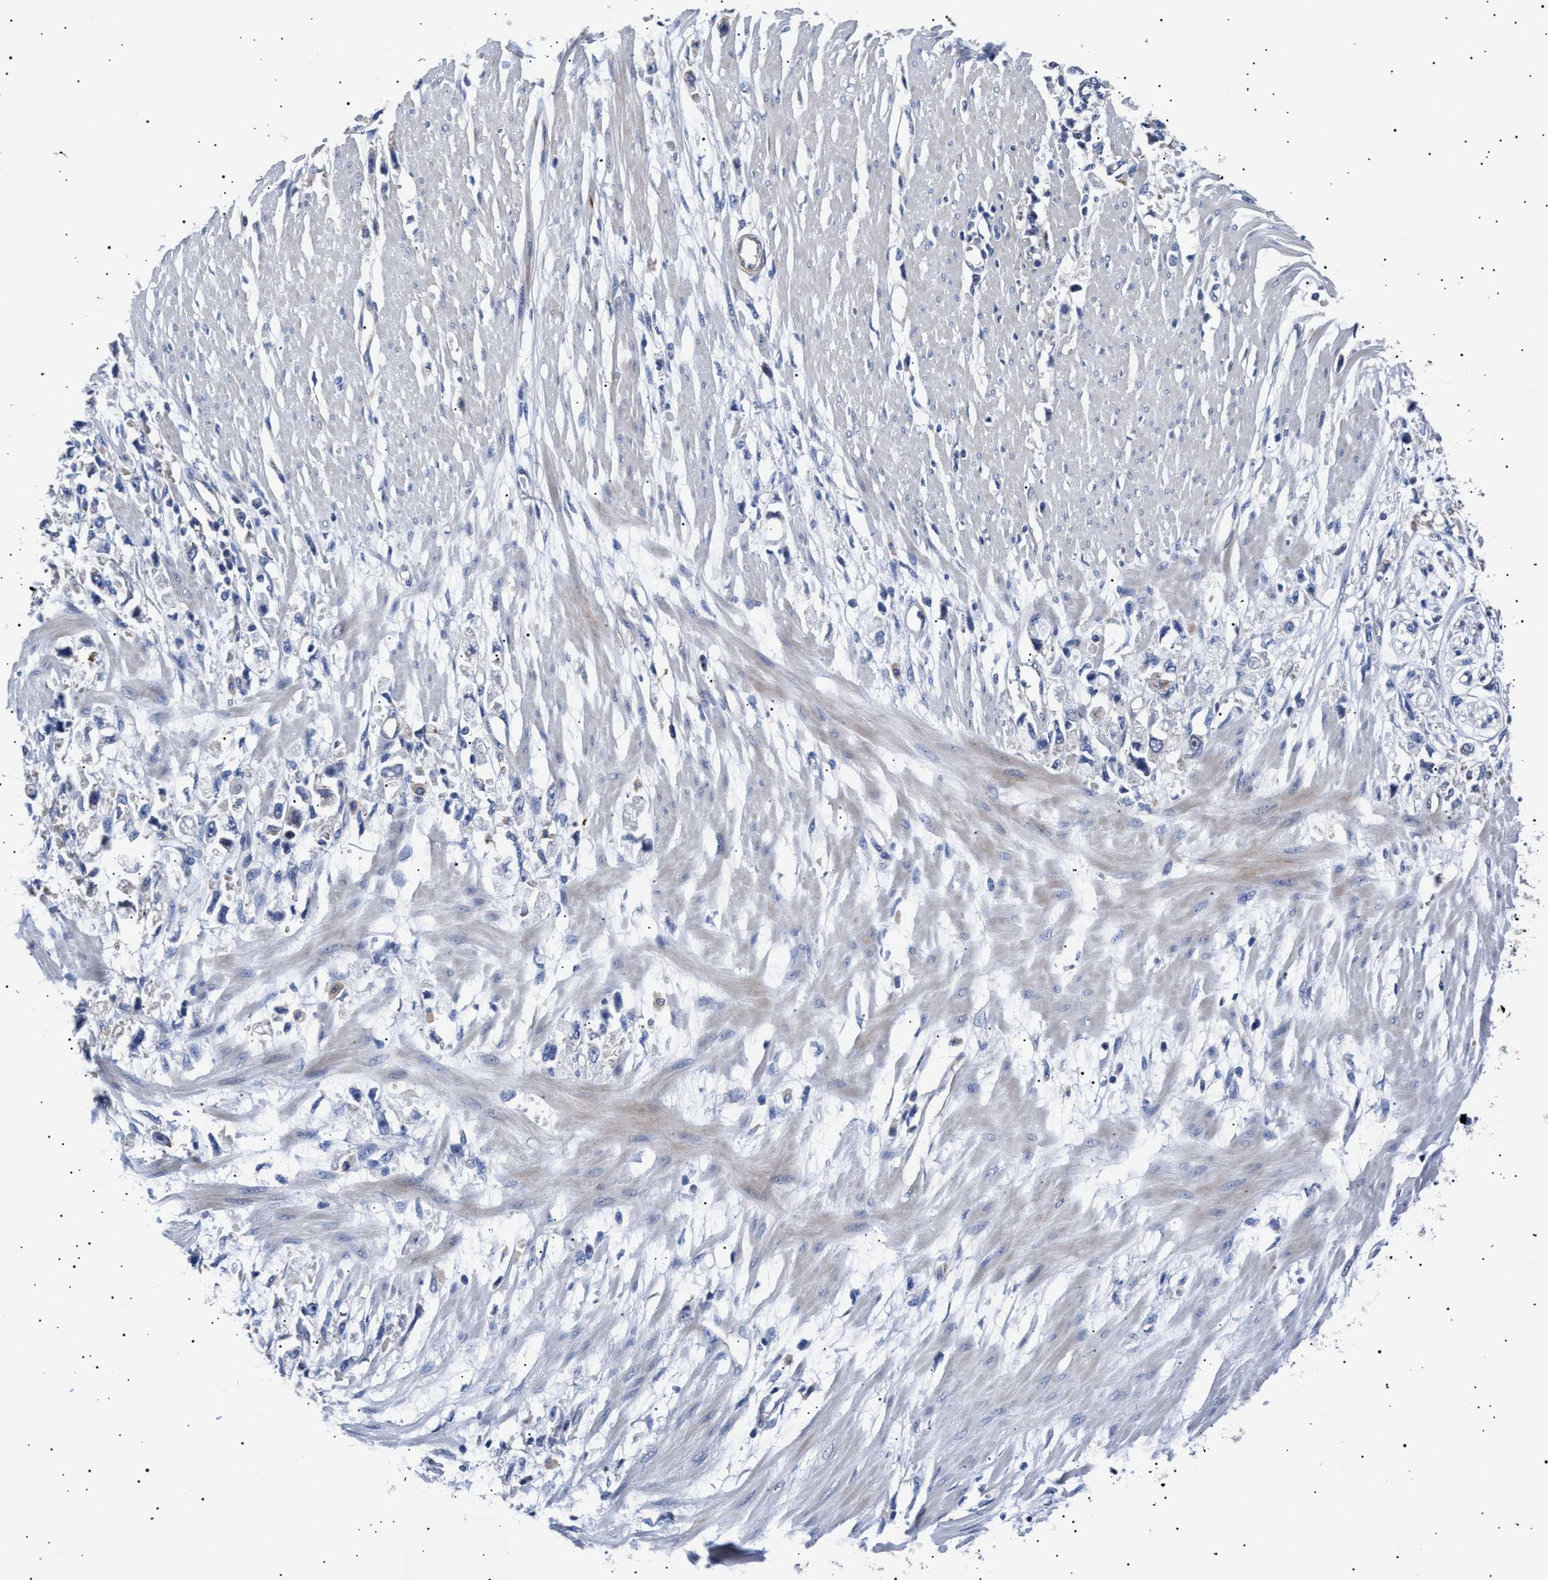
{"staining": {"intensity": "negative", "quantity": "none", "location": "none"}, "tissue": "stomach cancer", "cell_type": "Tumor cells", "image_type": "cancer", "snomed": [{"axis": "morphology", "description": "Adenocarcinoma, NOS"}, {"axis": "topography", "description": "Stomach"}], "caption": "Photomicrograph shows no significant protein staining in tumor cells of stomach adenocarcinoma.", "gene": "HEMGN", "patient": {"sex": "female", "age": 59}}